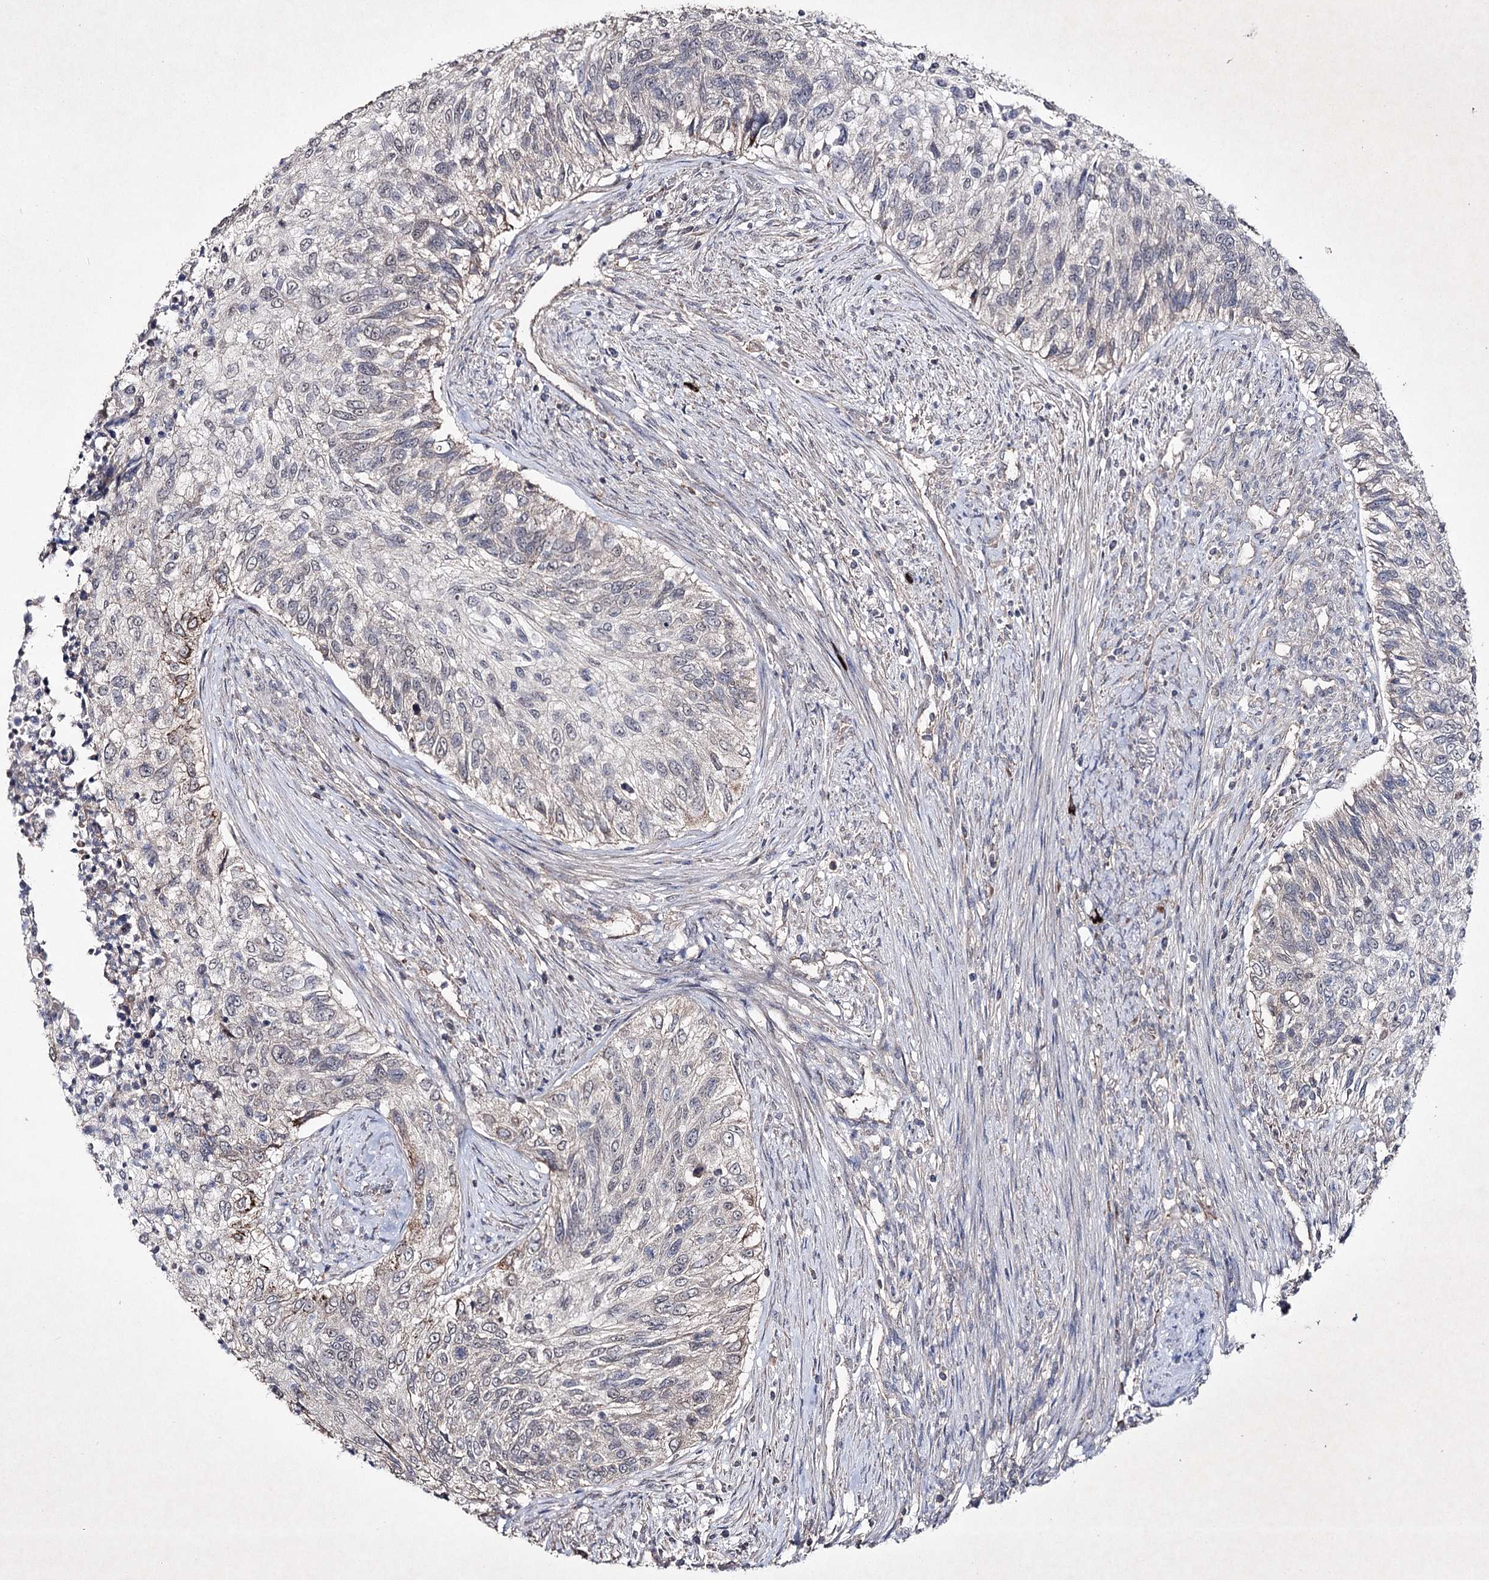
{"staining": {"intensity": "weak", "quantity": "<25%", "location": "cytoplasmic/membranous"}, "tissue": "urothelial cancer", "cell_type": "Tumor cells", "image_type": "cancer", "snomed": [{"axis": "morphology", "description": "Urothelial carcinoma, High grade"}, {"axis": "topography", "description": "Urinary bladder"}], "caption": "Immunohistochemistry (IHC) image of neoplastic tissue: human high-grade urothelial carcinoma stained with DAB shows no significant protein positivity in tumor cells.", "gene": "SEMA4G", "patient": {"sex": "female", "age": 60}}